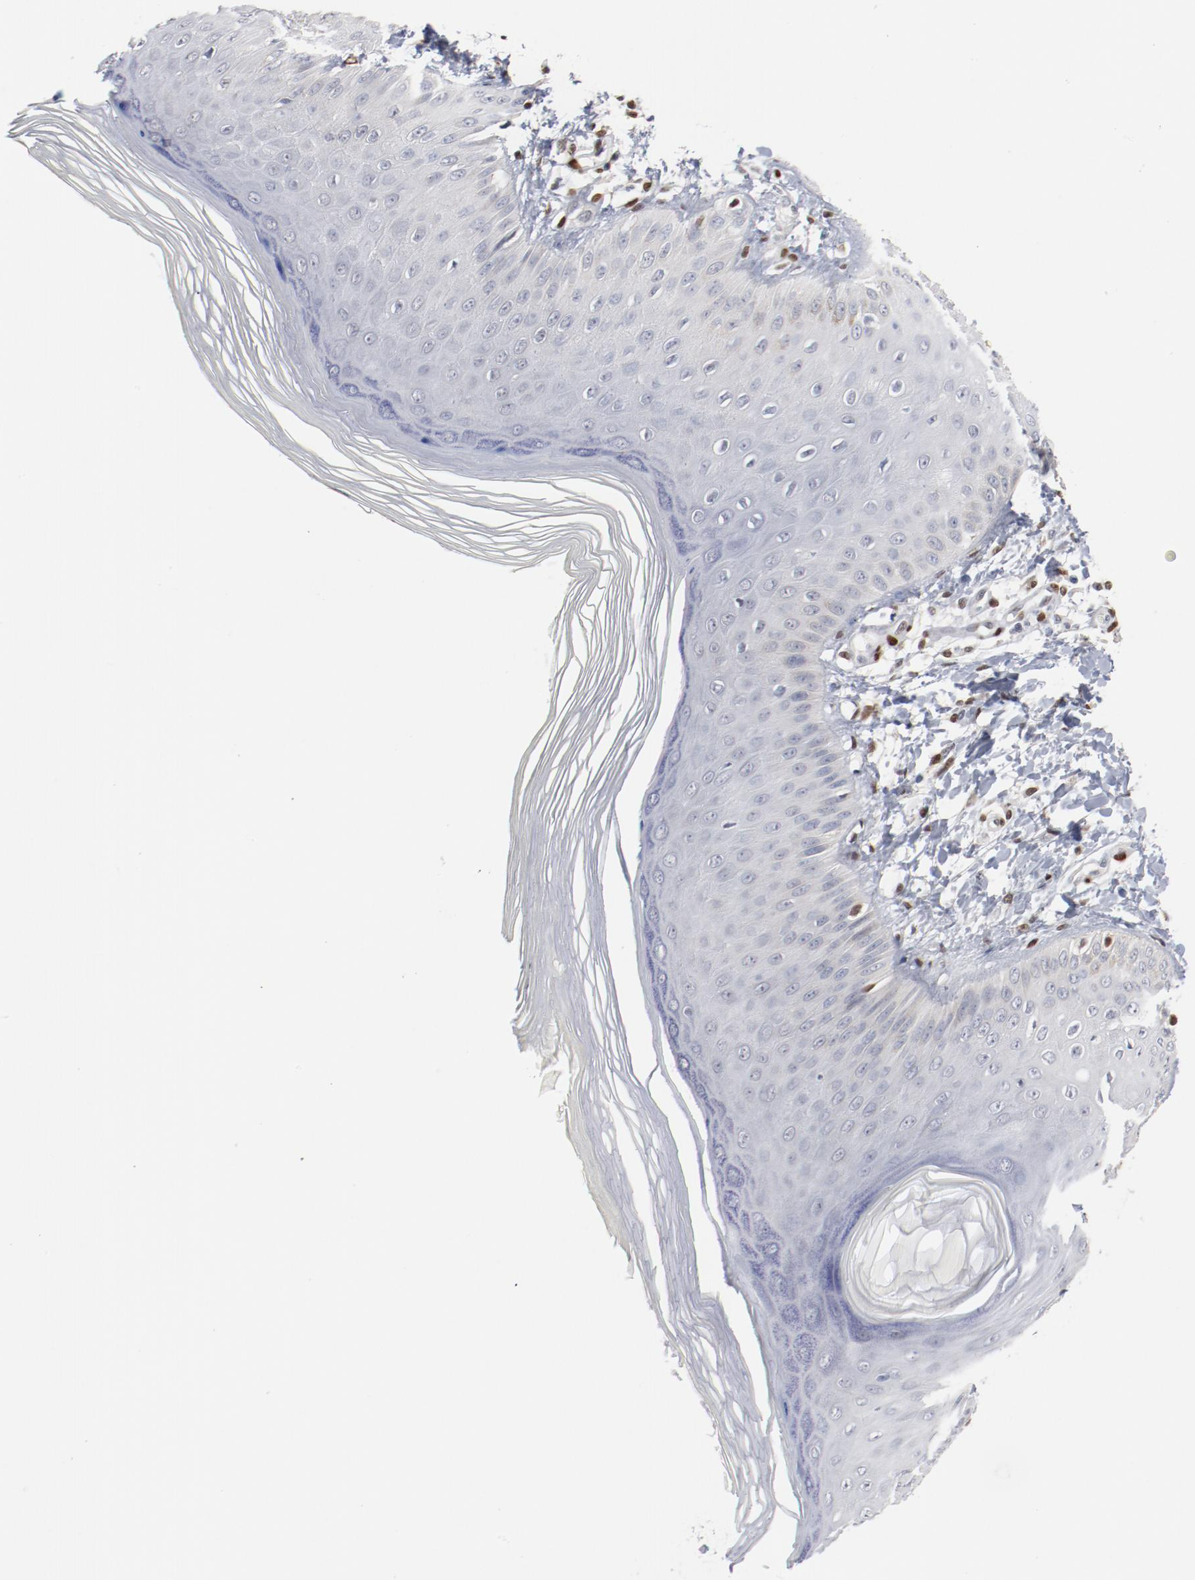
{"staining": {"intensity": "negative", "quantity": "none", "location": "none"}, "tissue": "skin", "cell_type": "Epidermal cells", "image_type": "normal", "snomed": [{"axis": "morphology", "description": "Normal tissue, NOS"}, {"axis": "morphology", "description": "Inflammation, NOS"}, {"axis": "topography", "description": "Soft tissue"}, {"axis": "topography", "description": "Anal"}], "caption": "A high-resolution histopathology image shows immunohistochemistry staining of benign skin, which displays no significant expression in epidermal cells. (DAB (3,3'-diaminobenzidine) immunohistochemistry (IHC), high magnification).", "gene": "ZEB2", "patient": {"sex": "female", "age": 15}}